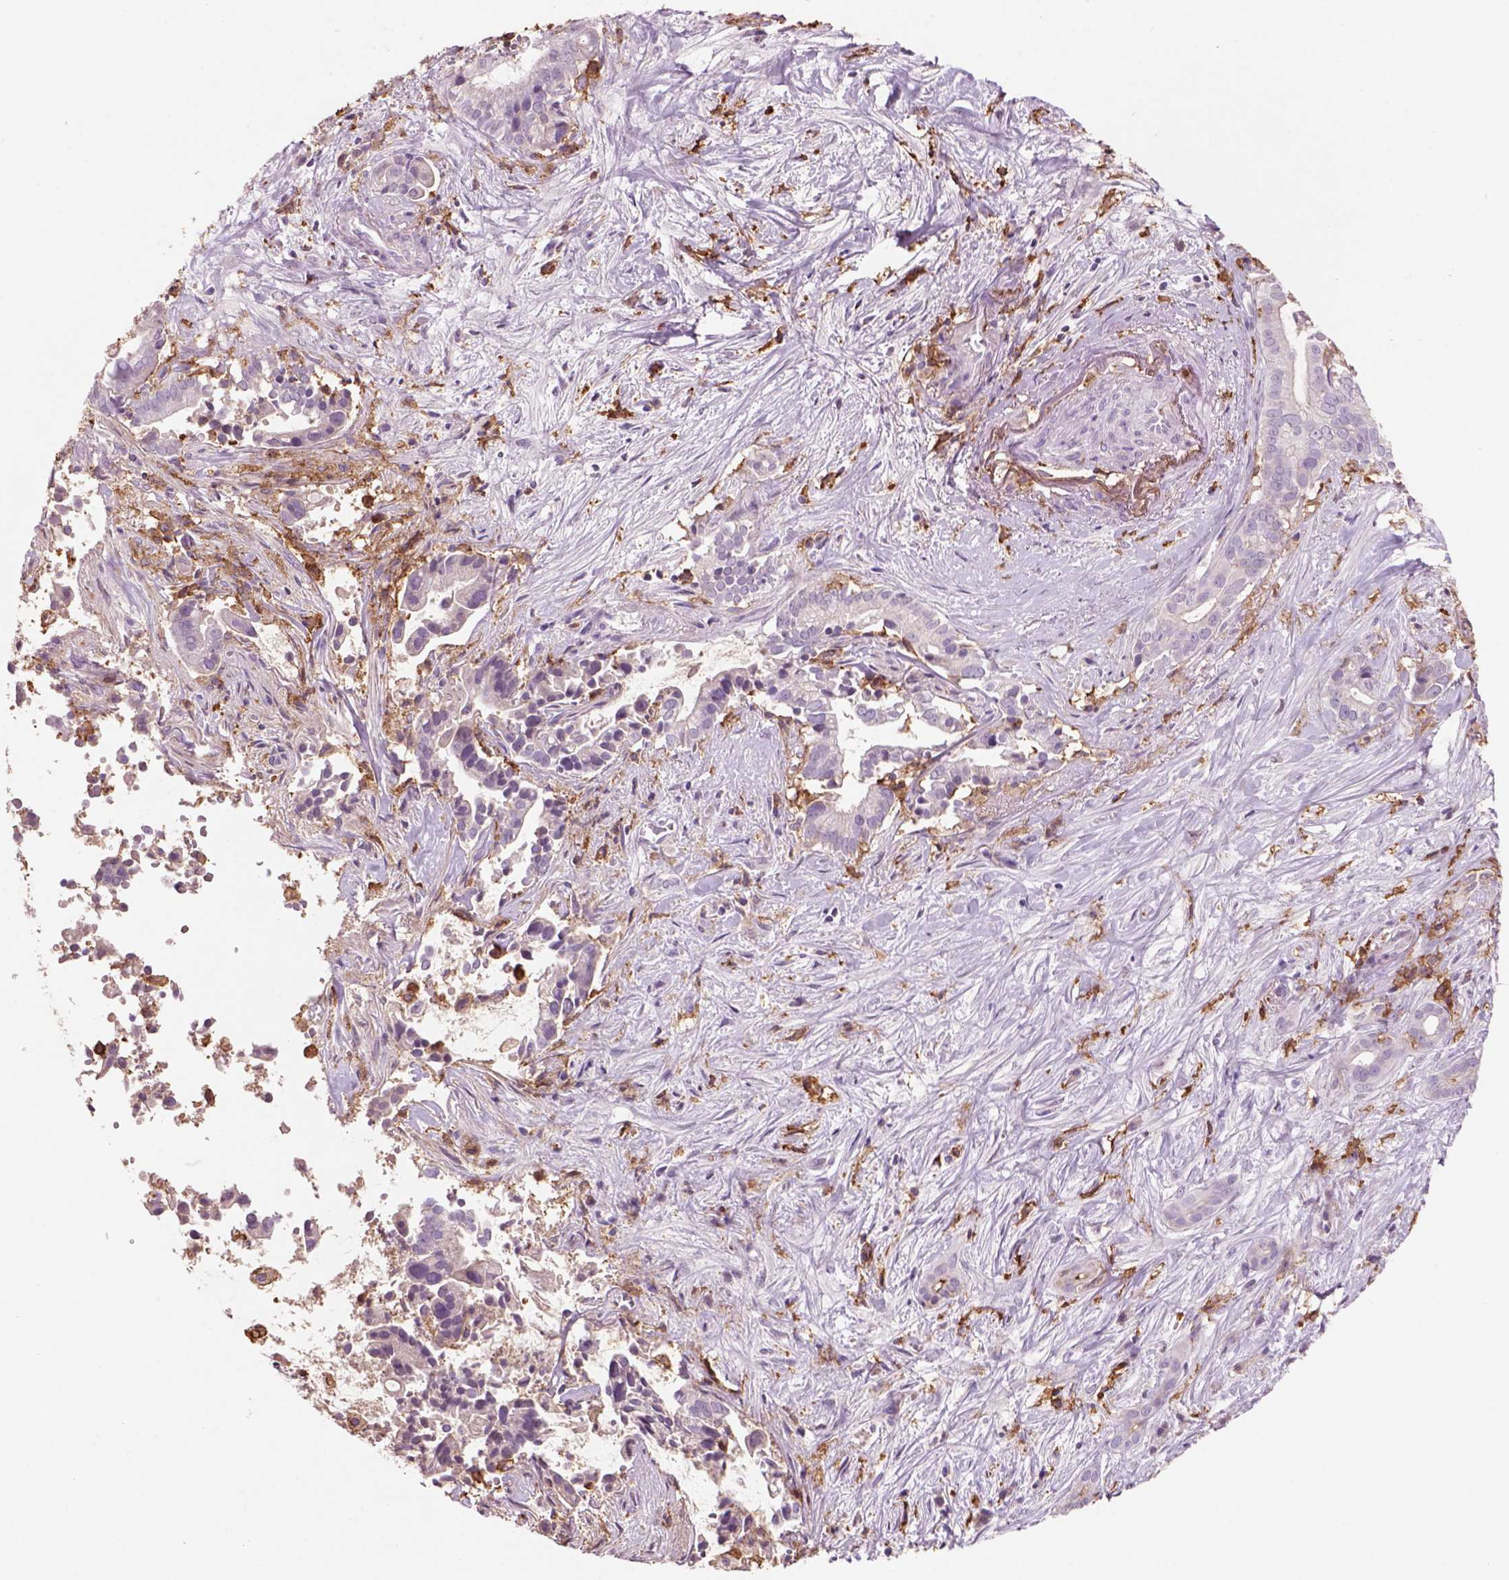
{"staining": {"intensity": "negative", "quantity": "none", "location": "none"}, "tissue": "pancreatic cancer", "cell_type": "Tumor cells", "image_type": "cancer", "snomed": [{"axis": "morphology", "description": "Adenocarcinoma, NOS"}, {"axis": "topography", "description": "Pancreas"}], "caption": "This is an immunohistochemistry photomicrograph of pancreatic cancer (adenocarcinoma). There is no staining in tumor cells.", "gene": "CD14", "patient": {"sex": "male", "age": 61}}